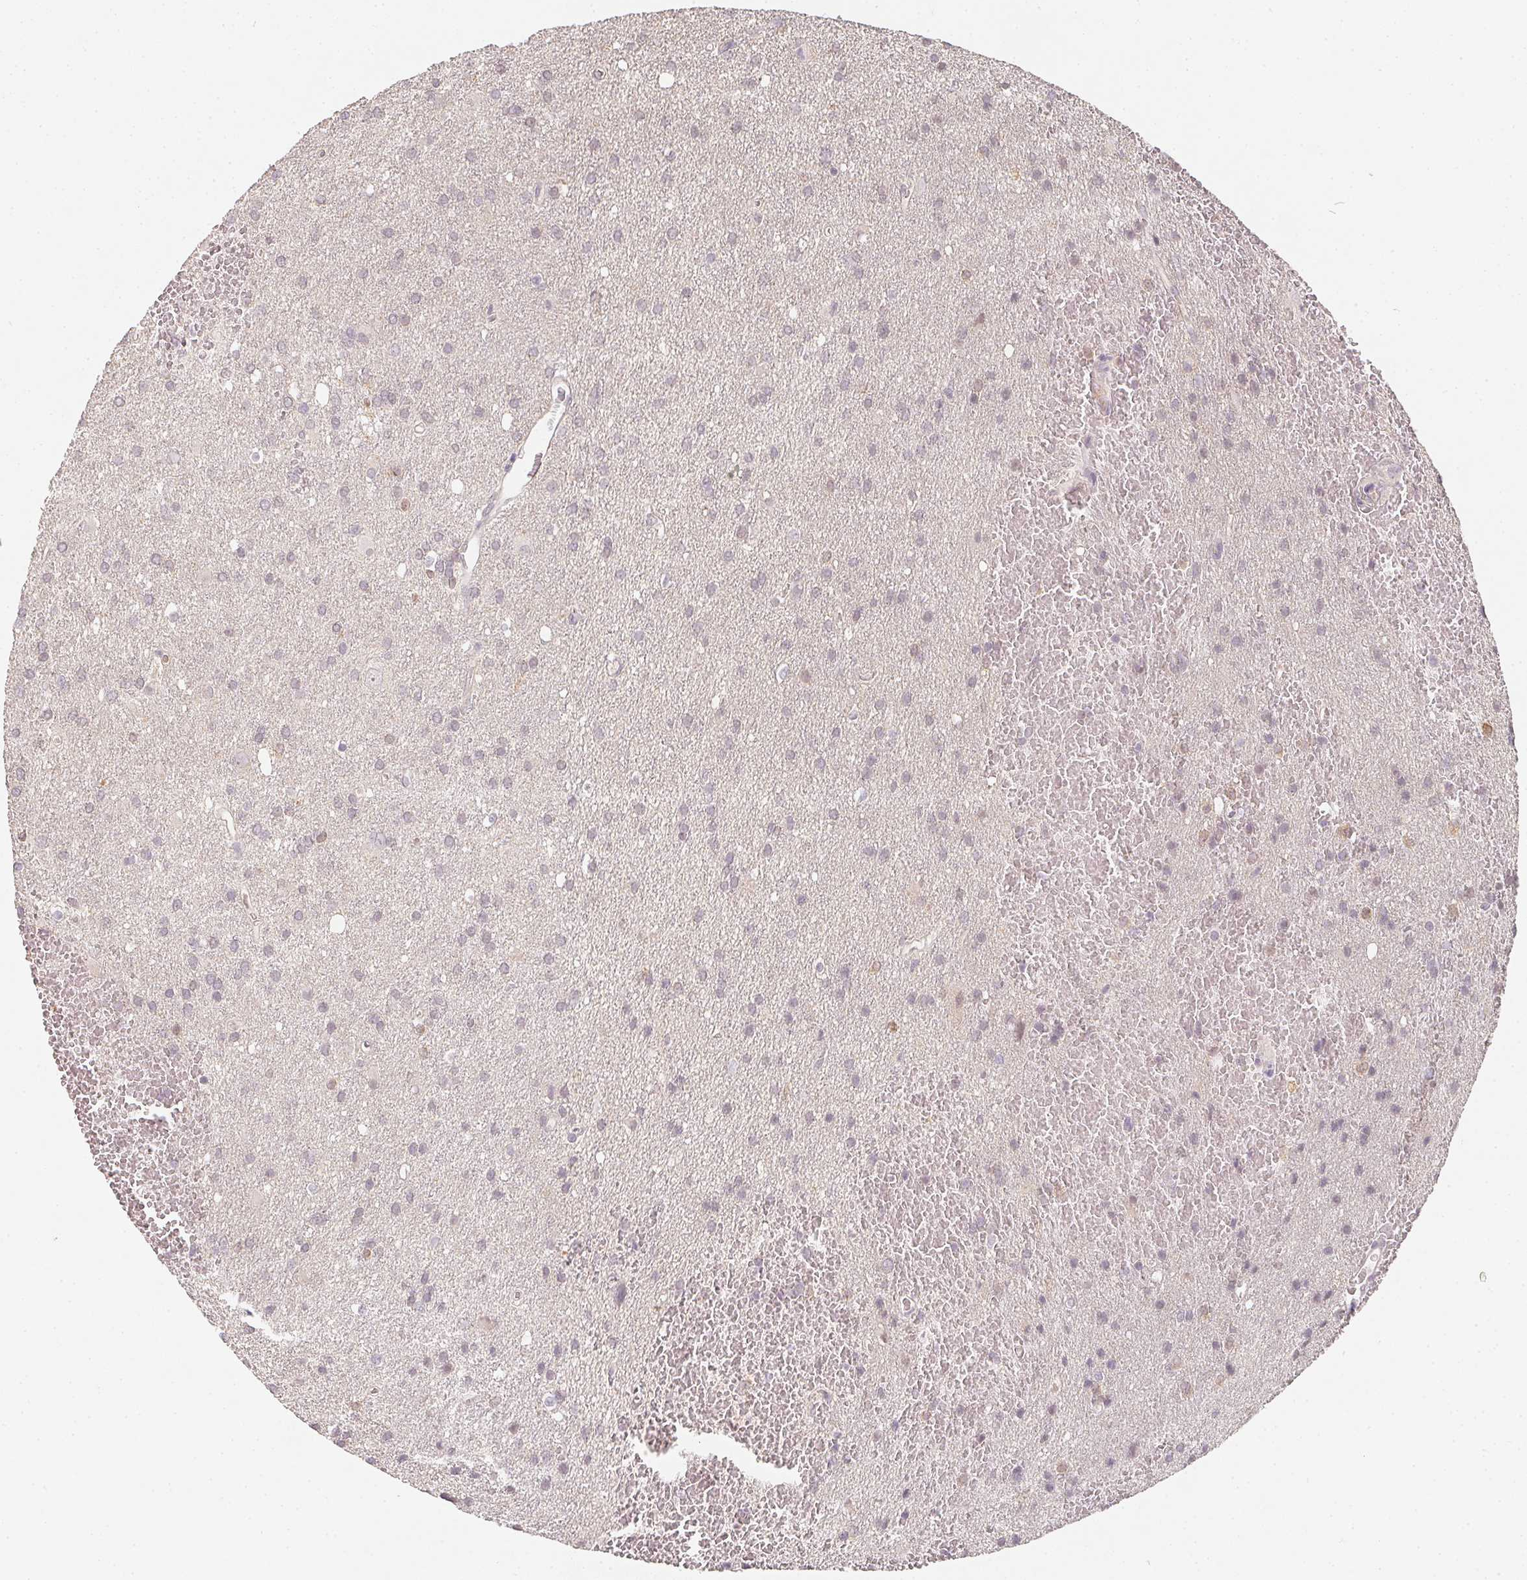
{"staining": {"intensity": "negative", "quantity": "none", "location": "none"}, "tissue": "glioma", "cell_type": "Tumor cells", "image_type": "cancer", "snomed": [{"axis": "morphology", "description": "Glioma, malignant, Low grade"}, {"axis": "topography", "description": "Brain"}], "caption": "Immunohistochemistry (IHC) image of neoplastic tissue: glioma stained with DAB (3,3'-diaminobenzidine) exhibits no significant protein staining in tumor cells. Nuclei are stained in blue.", "gene": "SOAT1", "patient": {"sex": "male", "age": 66}}